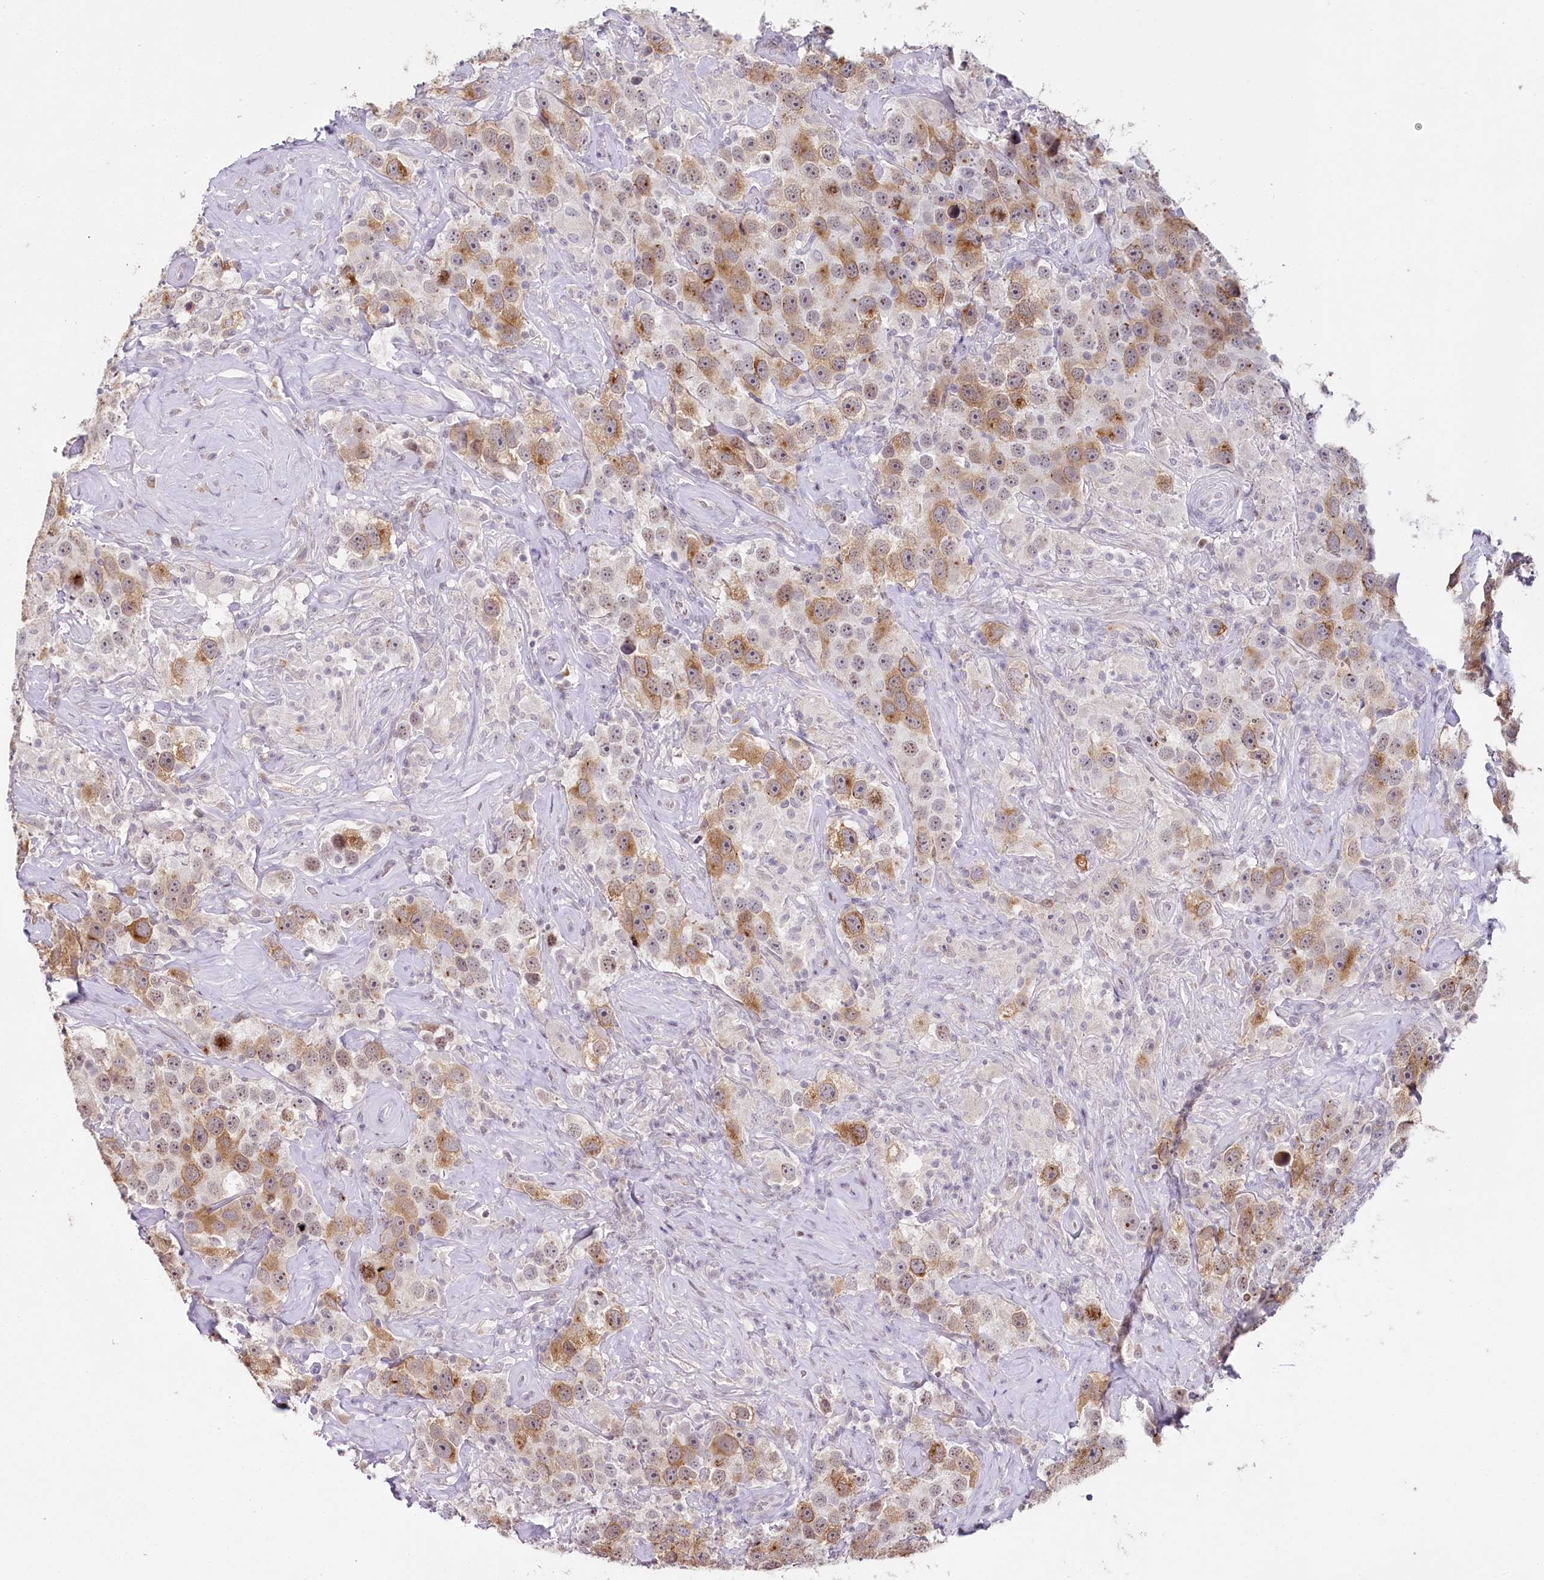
{"staining": {"intensity": "moderate", "quantity": ">75%", "location": "cytoplasmic/membranous"}, "tissue": "testis cancer", "cell_type": "Tumor cells", "image_type": "cancer", "snomed": [{"axis": "morphology", "description": "Seminoma, NOS"}, {"axis": "topography", "description": "Testis"}], "caption": "Brown immunohistochemical staining in human testis seminoma exhibits moderate cytoplasmic/membranous staining in approximately >75% of tumor cells. (DAB IHC, brown staining for protein, blue staining for nuclei).", "gene": "HPD", "patient": {"sex": "male", "age": 49}}